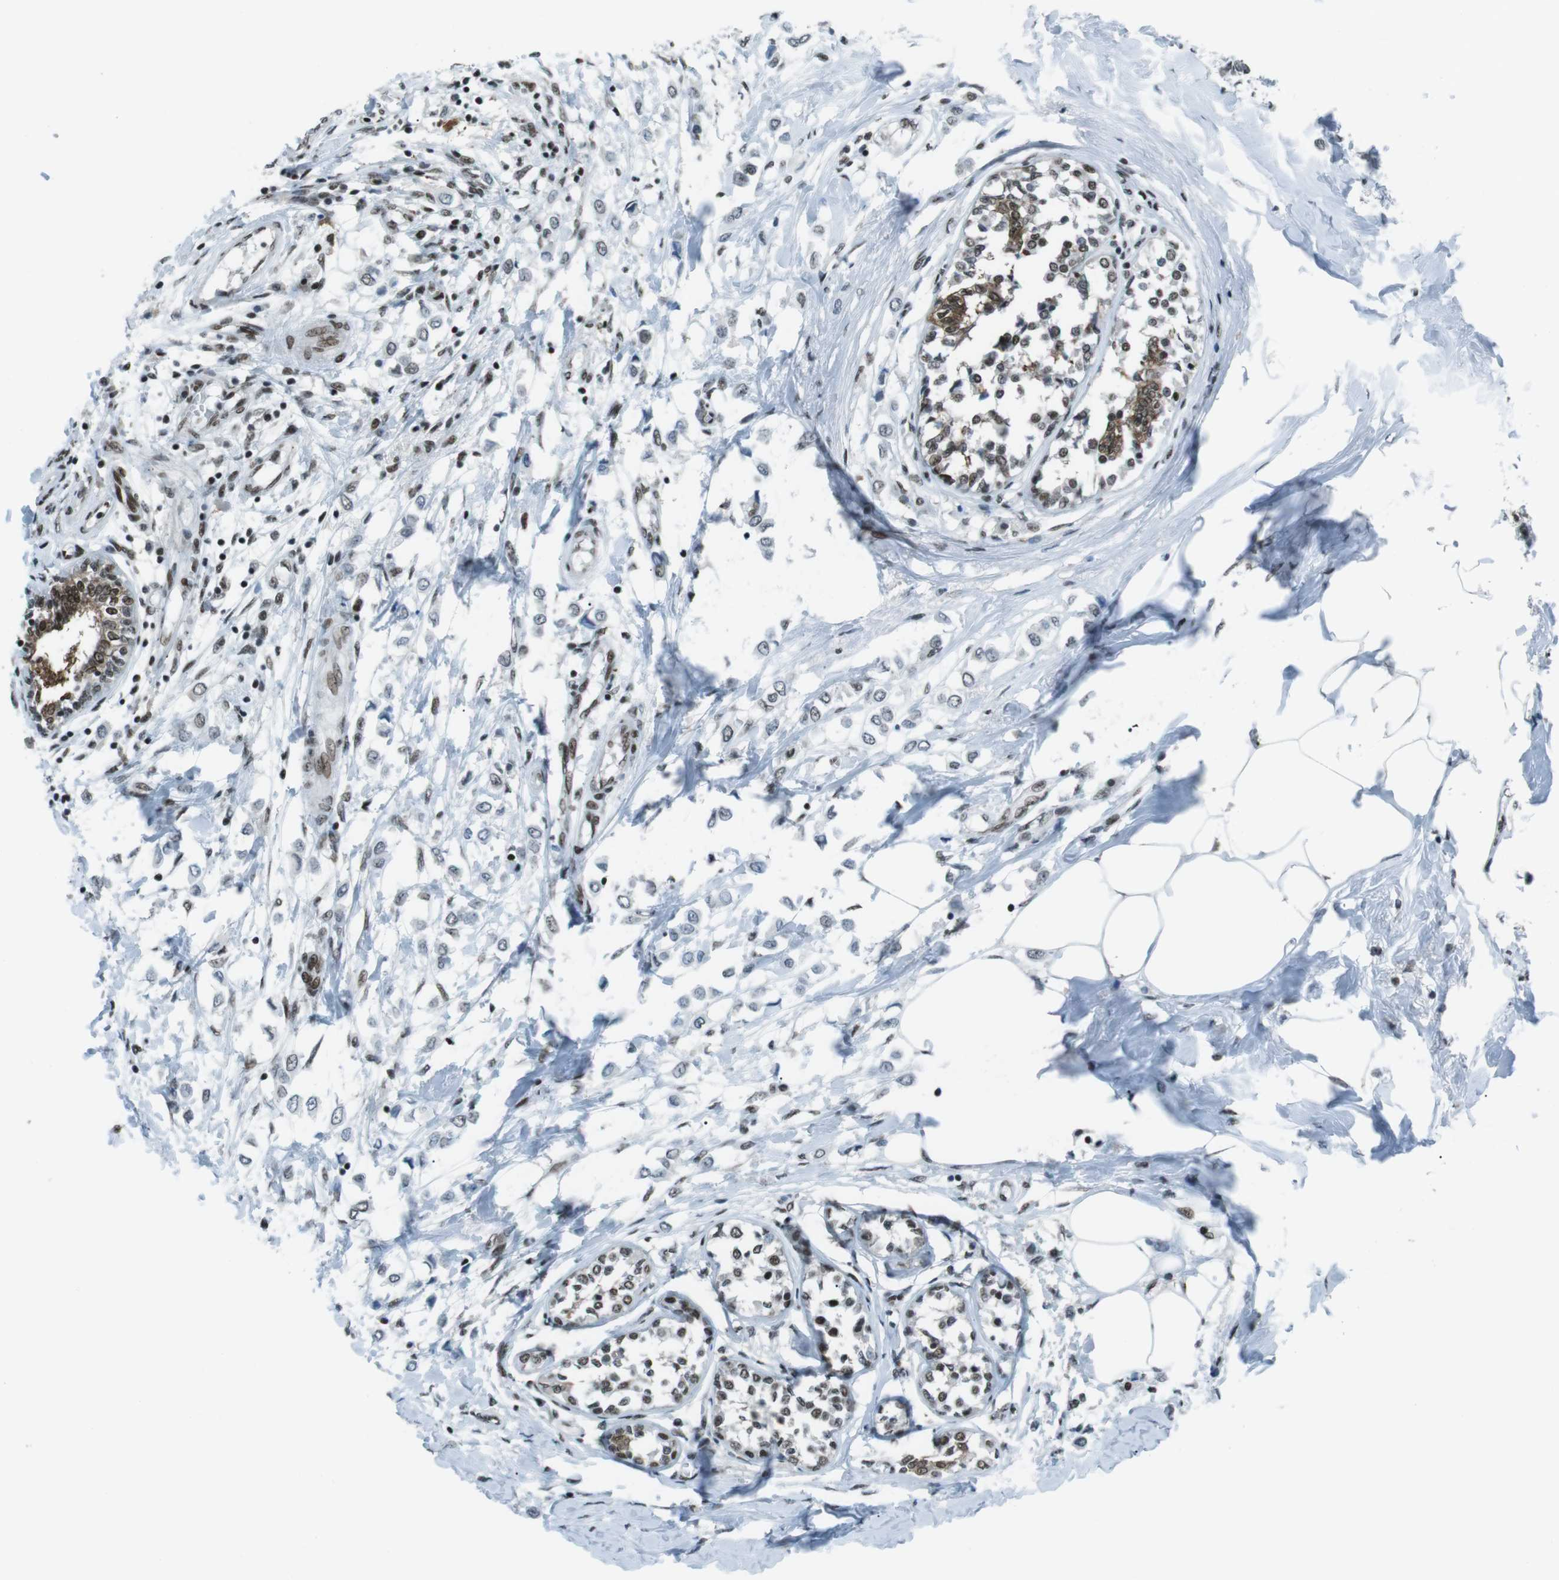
{"staining": {"intensity": "weak", "quantity": "25%-75%", "location": "nuclear"}, "tissue": "breast cancer", "cell_type": "Tumor cells", "image_type": "cancer", "snomed": [{"axis": "morphology", "description": "Lobular carcinoma"}, {"axis": "topography", "description": "Breast"}], "caption": "Breast cancer stained for a protein (brown) shows weak nuclear positive expression in about 25%-75% of tumor cells.", "gene": "TAF1", "patient": {"sex": "female", "age": 51}}